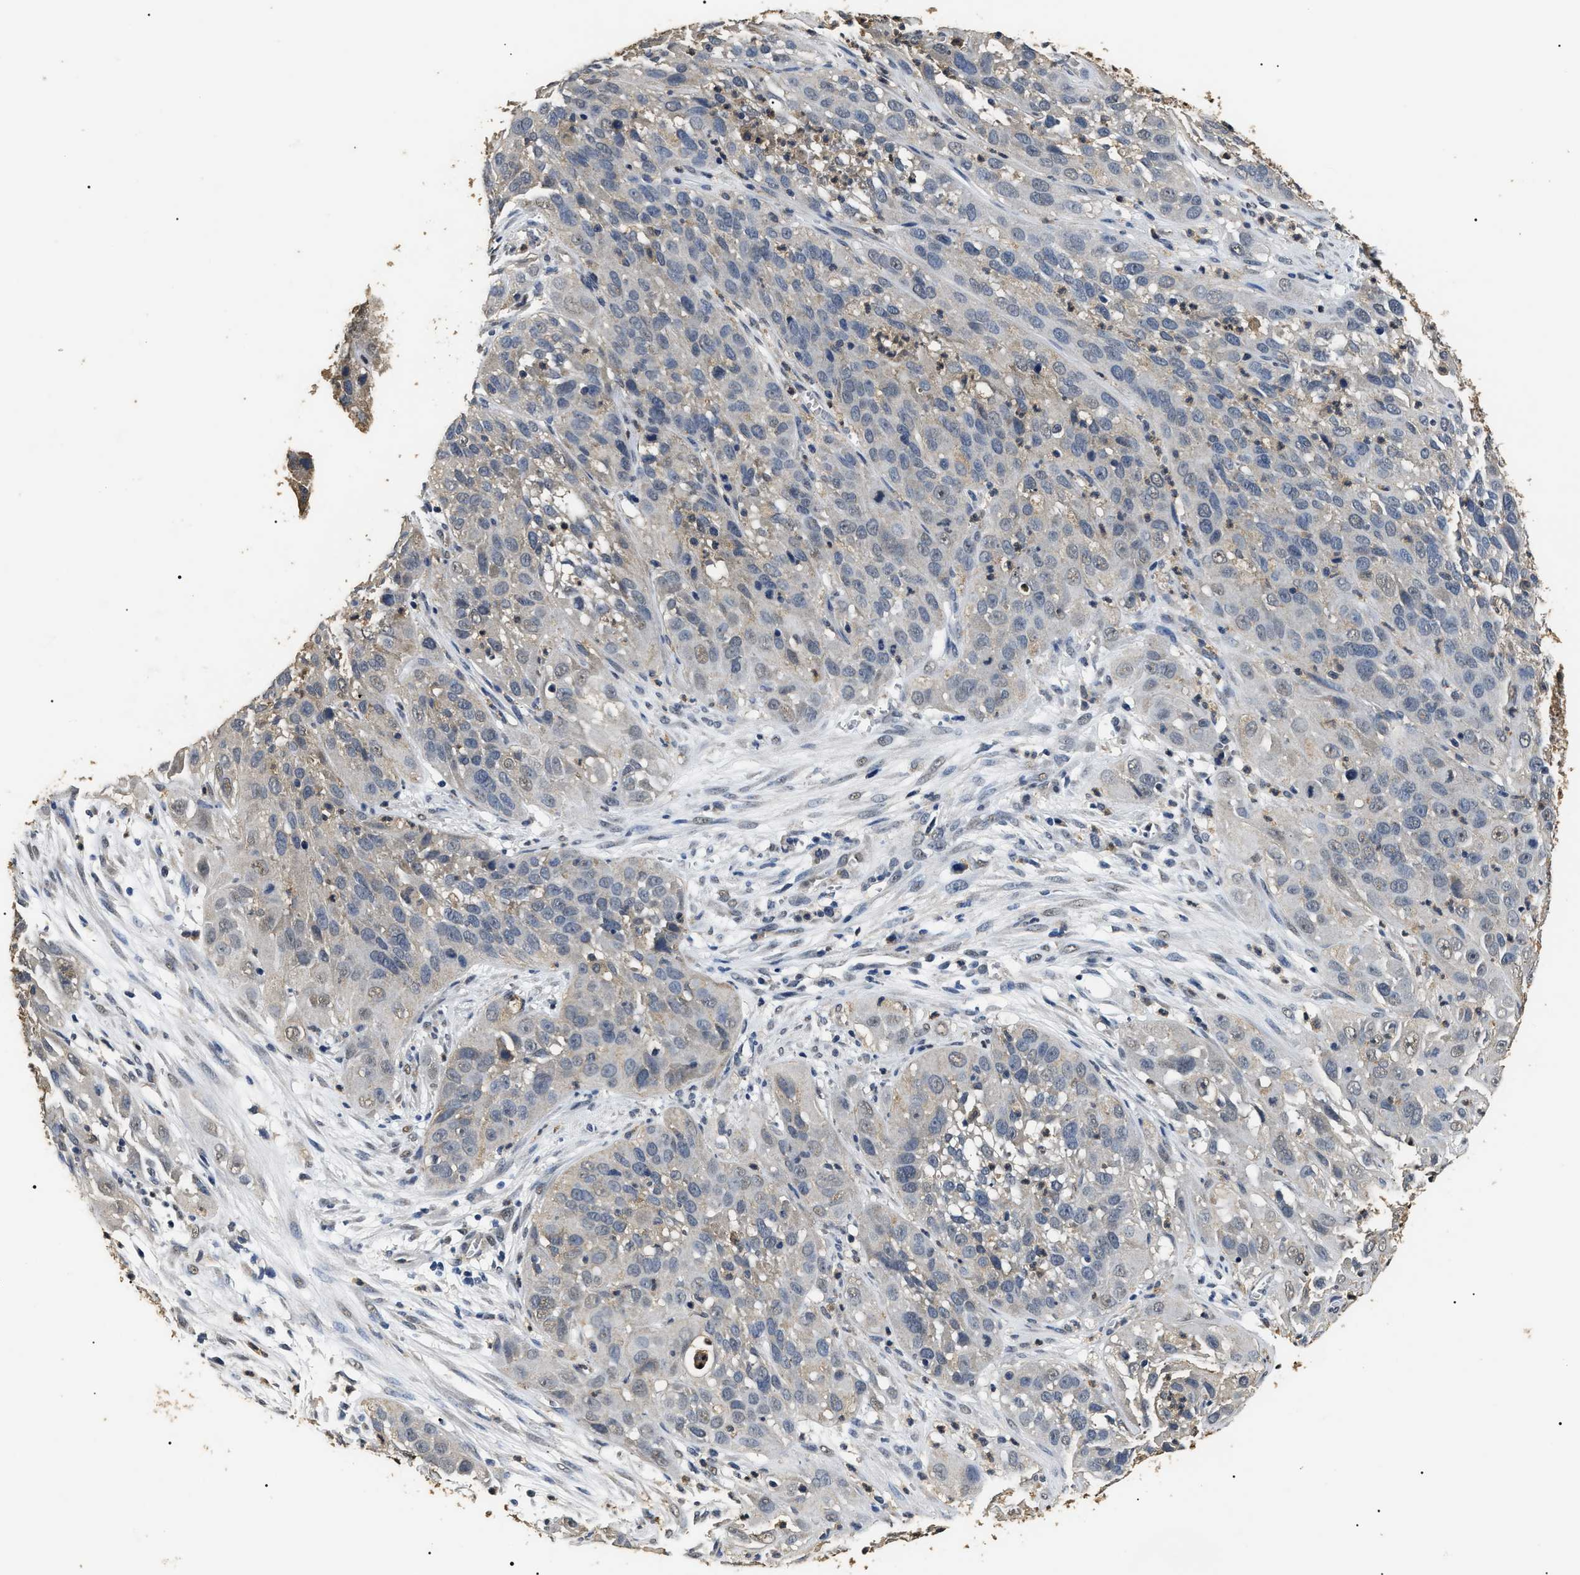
{"staining": {"intensity": "negative", "quantity": "none", "location": "none"}, "tissue": "cervical cancer", "cell_type": "Tumor cells", "image_type": "cancer", "snomed": [{"axis": "morphology", "description": "Squamous cell carcinoma, NOS"}, {"axis": "topography", "description": "Cervix"}], "caption": "High power microscopy histopathology image of an immunohistochemistry micrograph of squamous cell carcinoma (cervical), revealing no significant staining in tumor cells. (DAB immunohistochemistry visualized using brightfield microscopy, high magnification).", "gene": "PSMD8", "patient": {"sex": "female", "age": 32}}